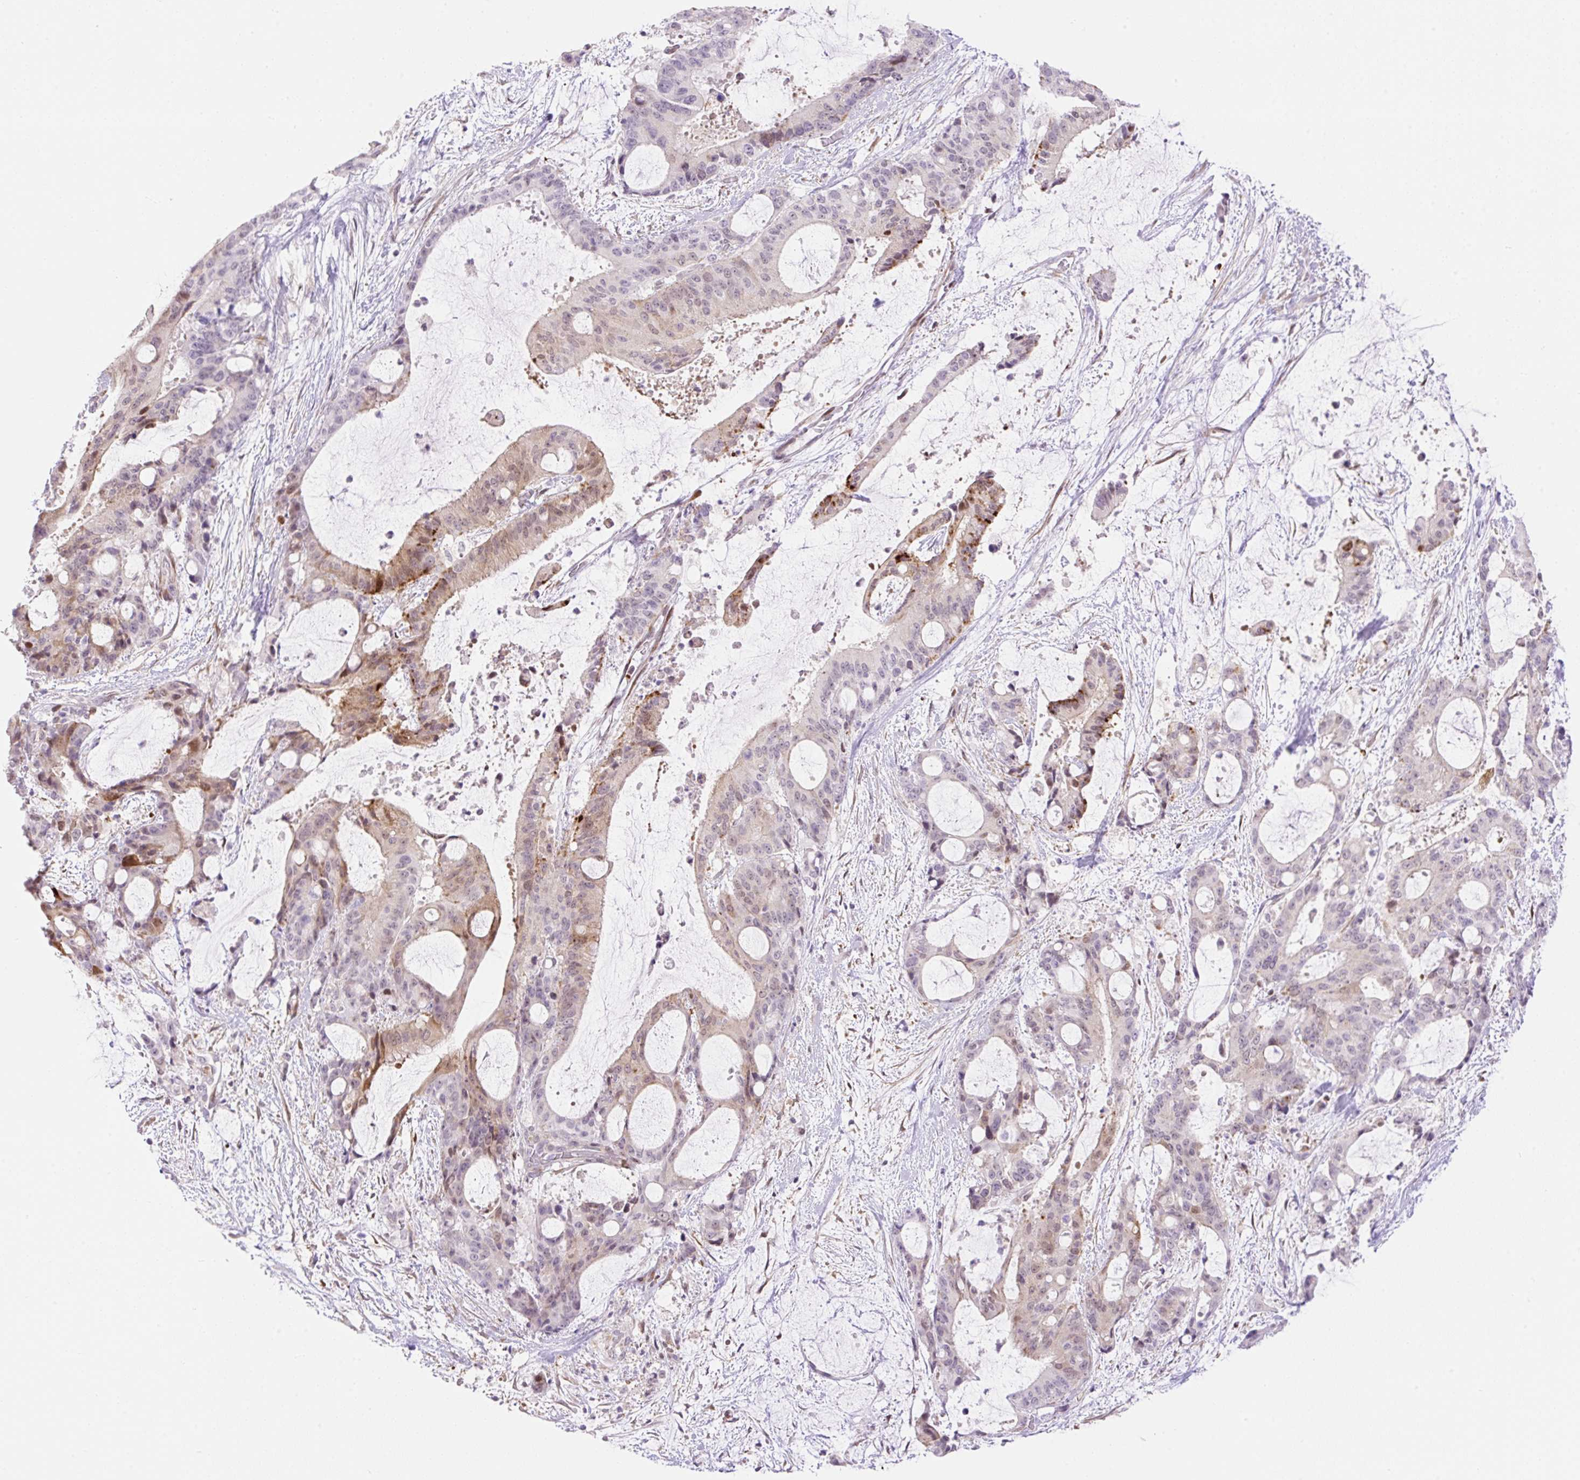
{"staining": {"intensity": "moderate", "quantity": "<25%", "location": "cytoplasmic/membranous,nuclear"}, "tissue": "liver cancer", "cell_type": "Tumor cells", "image_type": "cancer", "snomed": [{"axis": "morphology", "description": "Normal tissue, NOS"}, {"axis": "morphology", "description": "Cholangiocarcinoma"}, {"axis": "topography", "description": "Liver"}, {"axis": "topography", "description": "Peripheral nerve tissue"}], "caption": "A high-resolution image shows IHC staining of cholangiocarcinoma (liver), which shows moderate cytoplasmic/membranous and nuclear expression in about <25% of tumor cells. The protein of interest is shown in brown color, while the nuclei are stained blue.", "gene": "ZFP41", "patient": {"sex": "female", "age": 73}}